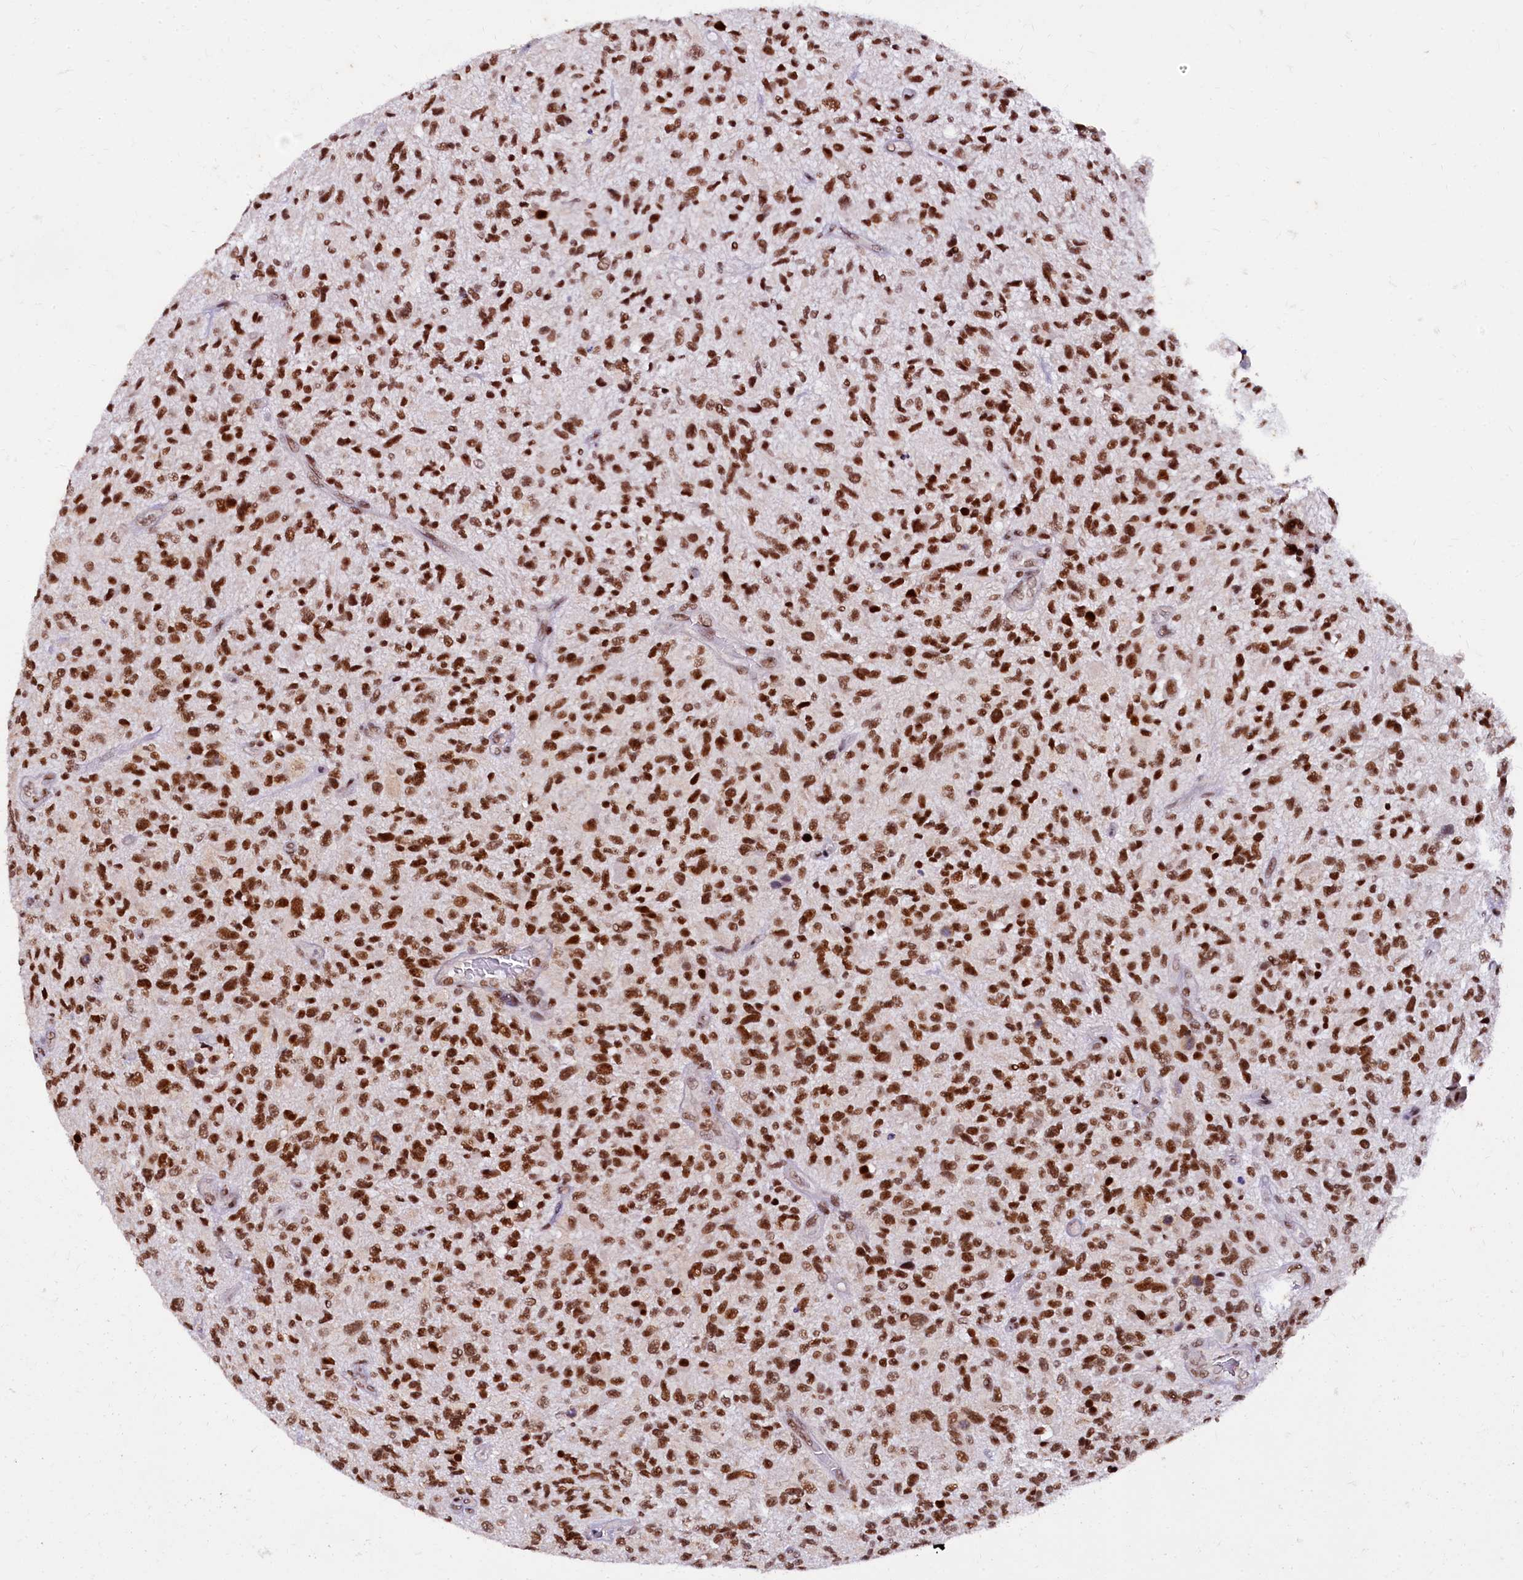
{"staining": {"intensity": "strong", "quantity": ">75%", "location": "nuclear"}, "tissue": "glioma", "cell_type": "Tumor cells", "image_type": "cancer", "snomed": [{"axis": "morphology", "description": "Glioma, malignant, High grade"}, {"axis": "topography", "description": "Brain"}], "caption": "Glioma stained for a protein reveals strong nuclear positivity in tumor cells.", "gene": "CPSF7", "patient": {"sex": "male", "age": 47}}